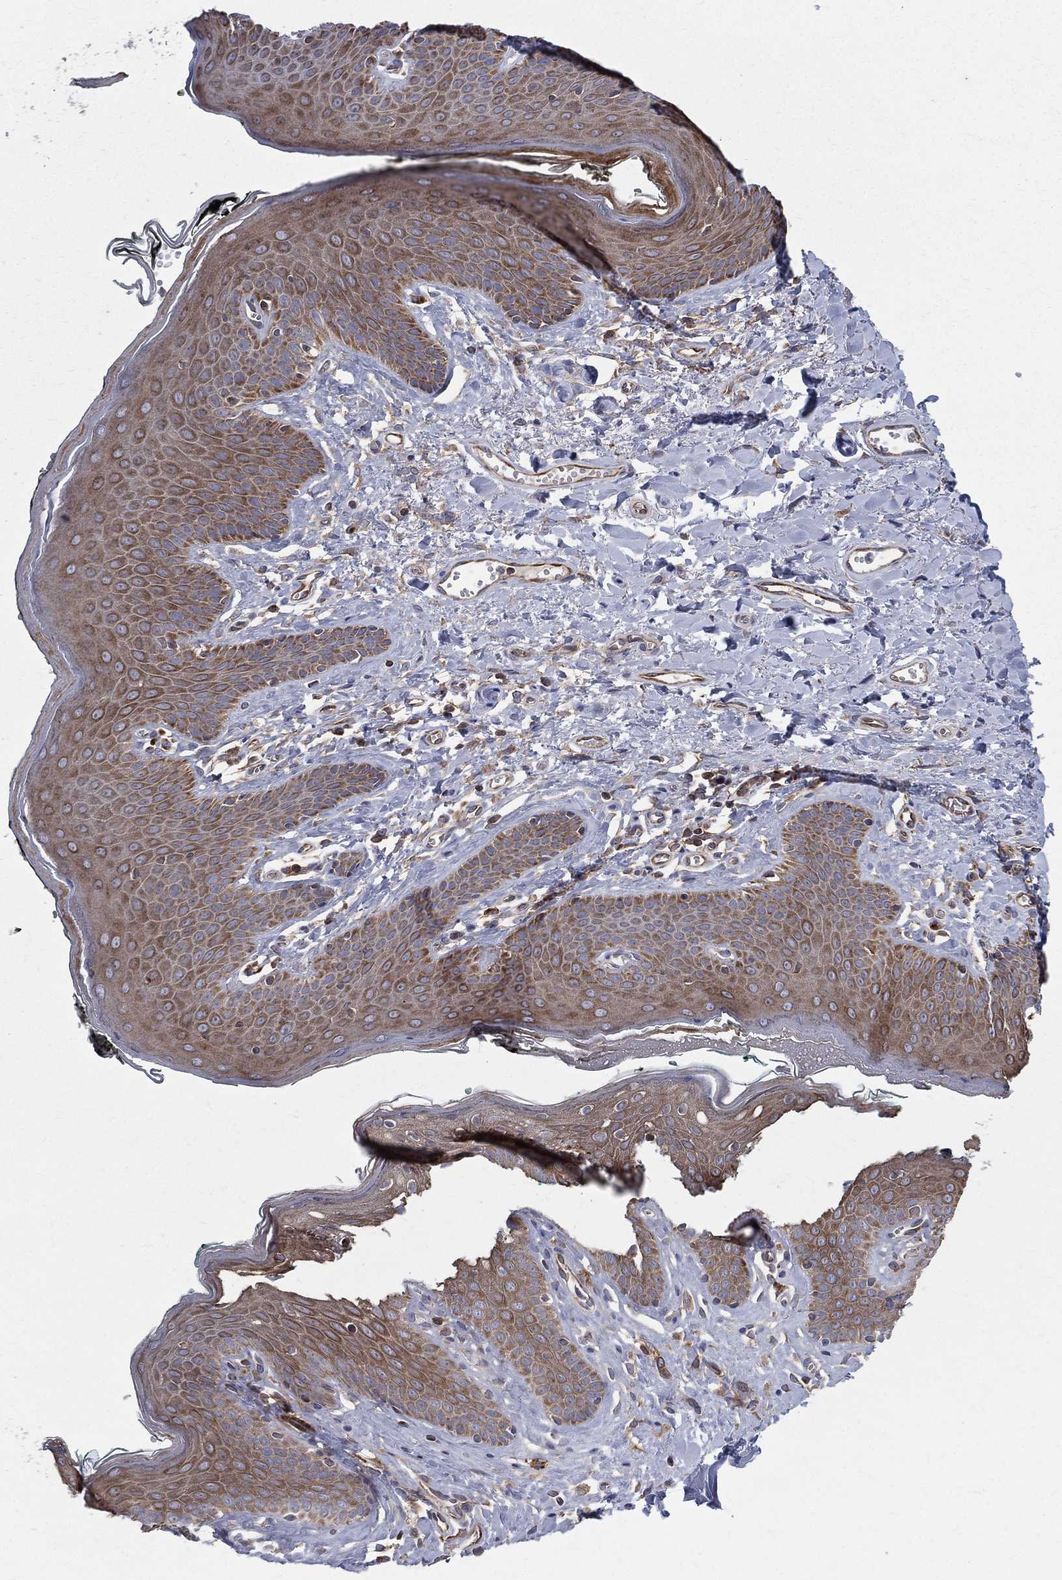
{"staining": {"intensity": "moderate", "quantity": ">75%", "location": "cytoplasmic/membranous"}, "tissue": "vagina", "cell_type": "Squamous epithelial cells", "image_type": "normal", "snomed": [{"axis": "morphology", "description": "Normal tissue, NOS"}, {"axis": "topography", "description": "Vagina"}], "caption": "This is a micrograph of immunohistochemistry staining of unremarkable vagina, which shows moderate positivity in the cytoplasmic/membranous of squamous epithelial cells.", "gene": "MIX23", "patient": {"sex": "female", "age": 66}}